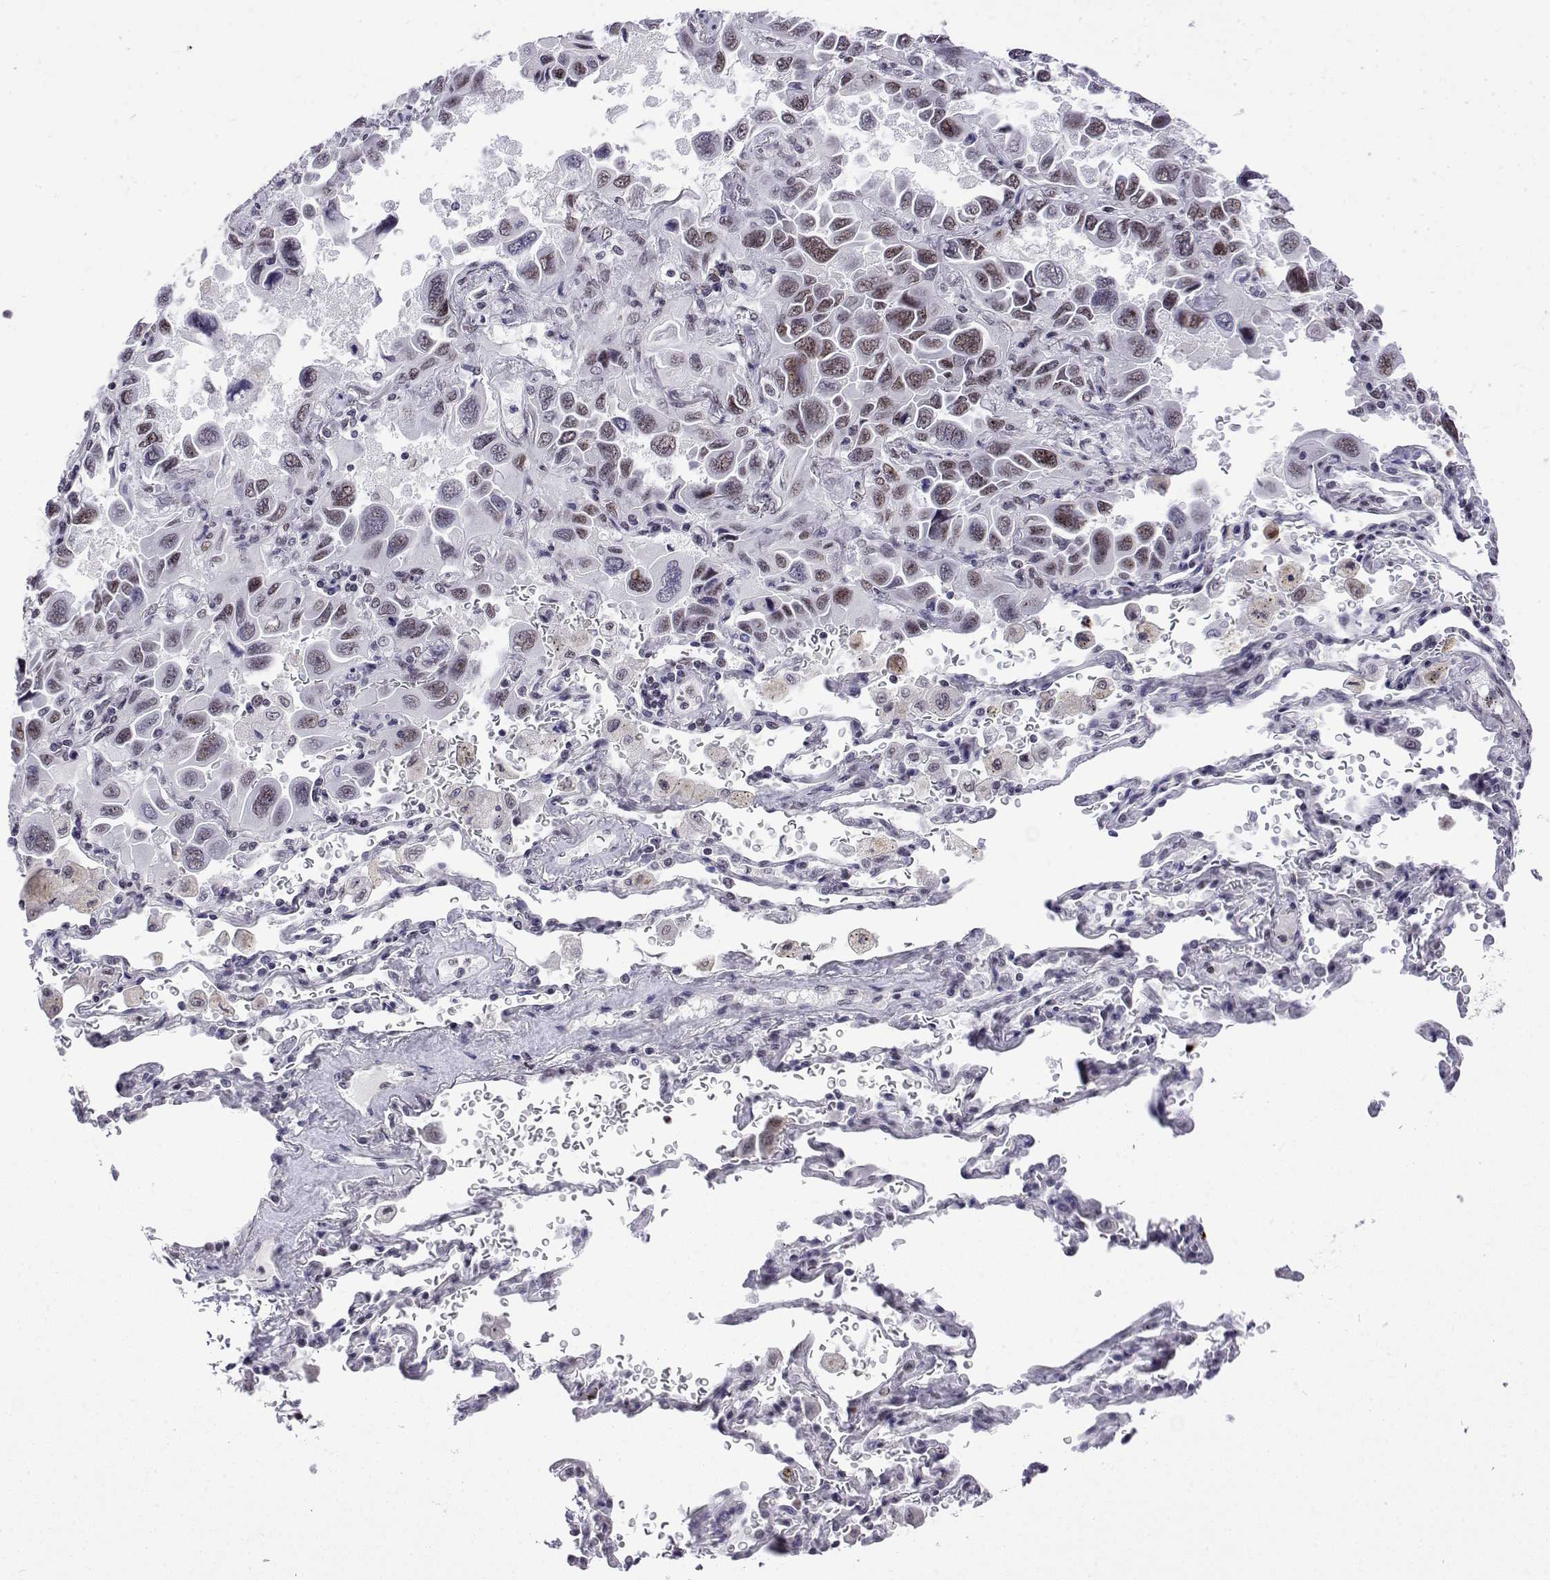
{"staining": {"intensity": "weak", "quantity": "25%-75%", "location": "nuclear"}, "tissue": "lung cancer", "cell_type": "Tumor cells", "image_type": "cancer", "snomed": [{"axis": "morphology", "description": "Adenocarcinoma, NOS"}, {"axis": "topography", "description": "Lung"}], "caption": "Lung cancer (adenocarcinoma) tissue shows weak nuclear expression in approximately 25%-75% of tumor cells", "gene": "POLDIP3", "patient": {"sex": "male", "age": 64}}